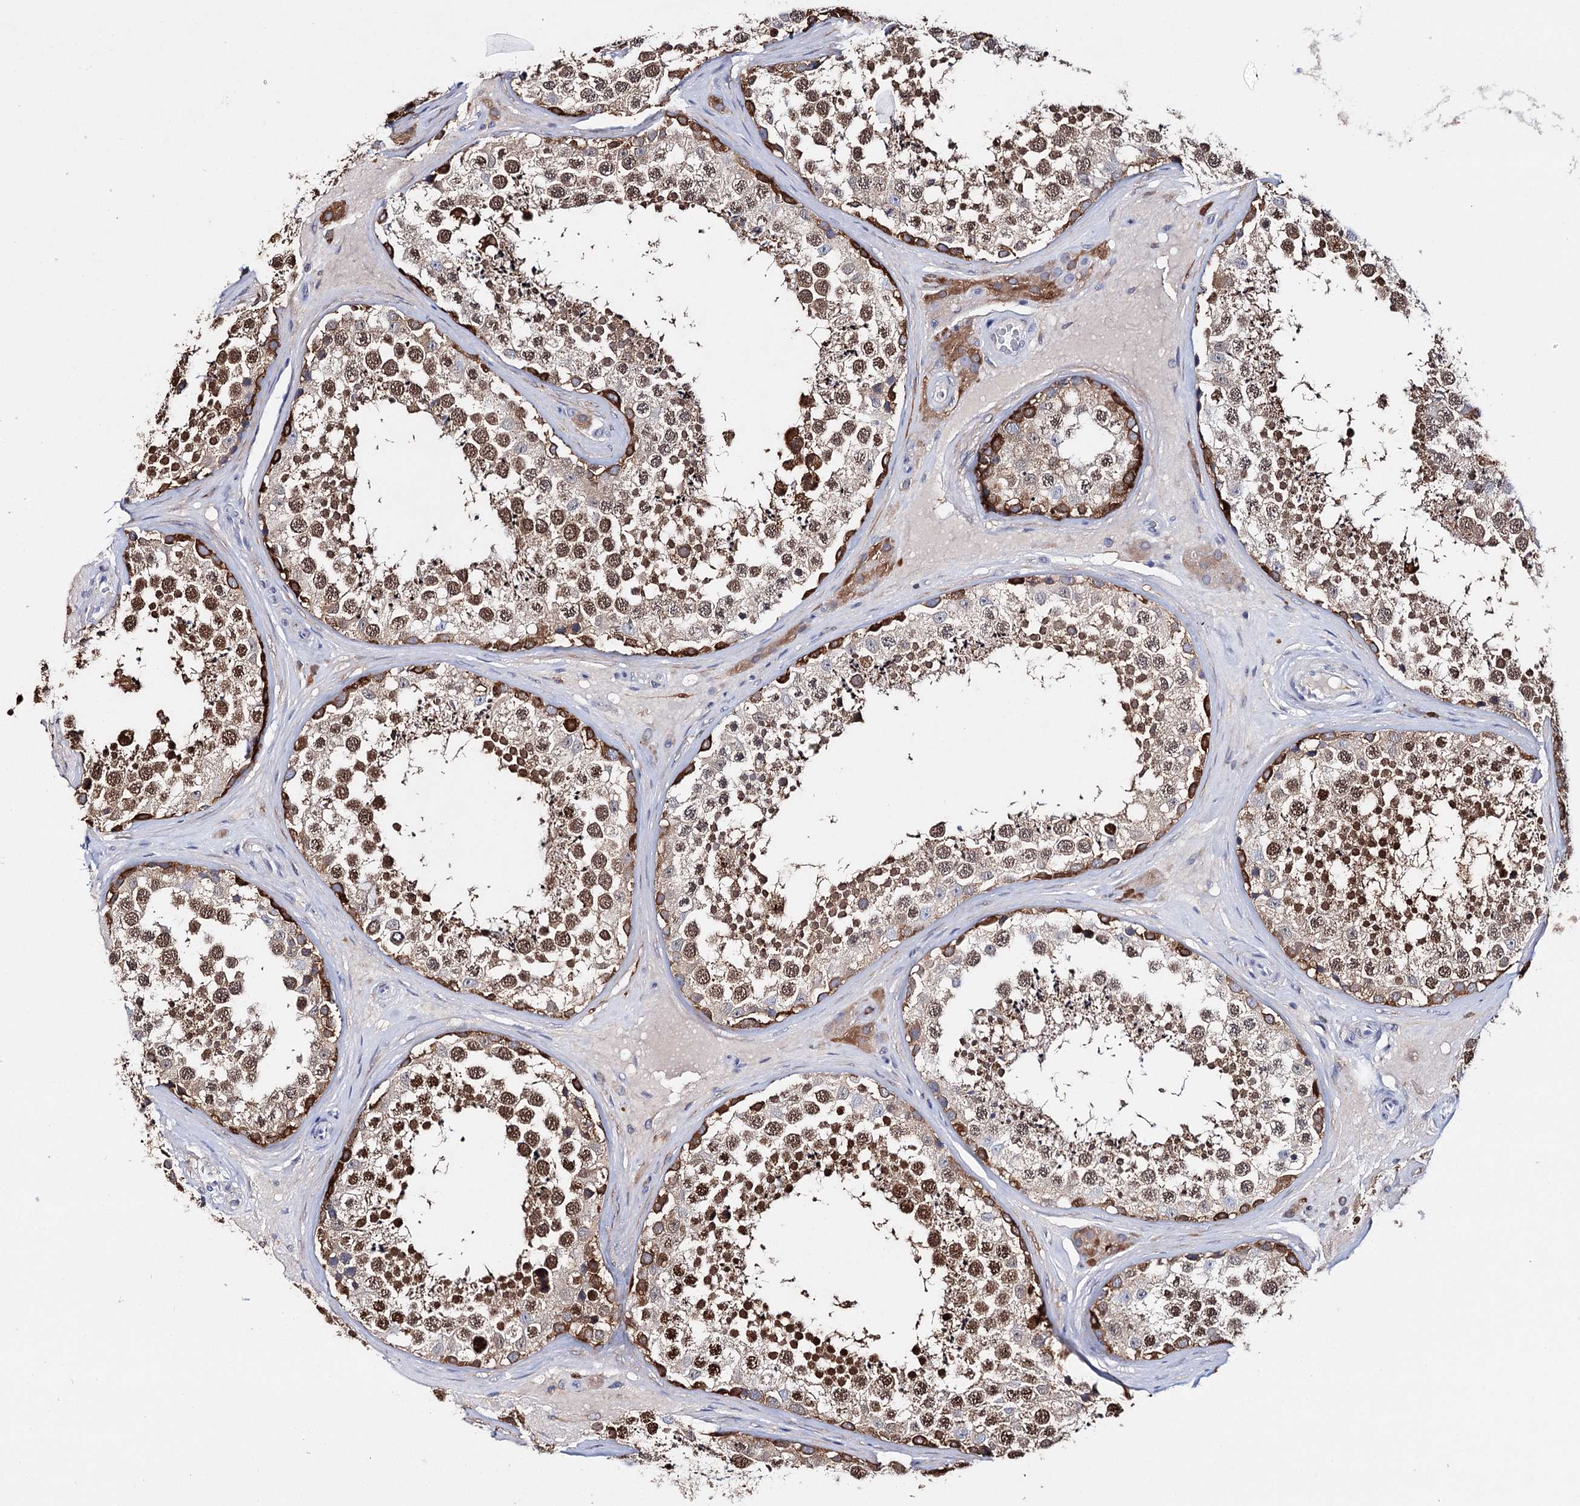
{"staining": {"intensity": "strong", "quantity": ">75%", "location": "cytoplasmic/membranous,nuclear"}, "tissue": "testis", "cell_type": "Cells in seminiferous ducts", "image_type": "normal", "snomed": [{"axis": "morphology", "description": "Normal tissue, NOS"}, {"axis": "topography", "description": "Testis"}], "caption": "This photomicrograph shows immunohistochemistry staining of benign human testis, with high strong cytoplasmic/membranous,nuclear positivity in about >75% of cells in seminiferous ducts.", "gene": "CFAP46", "patient": {"sex": "male", "age": 46}}